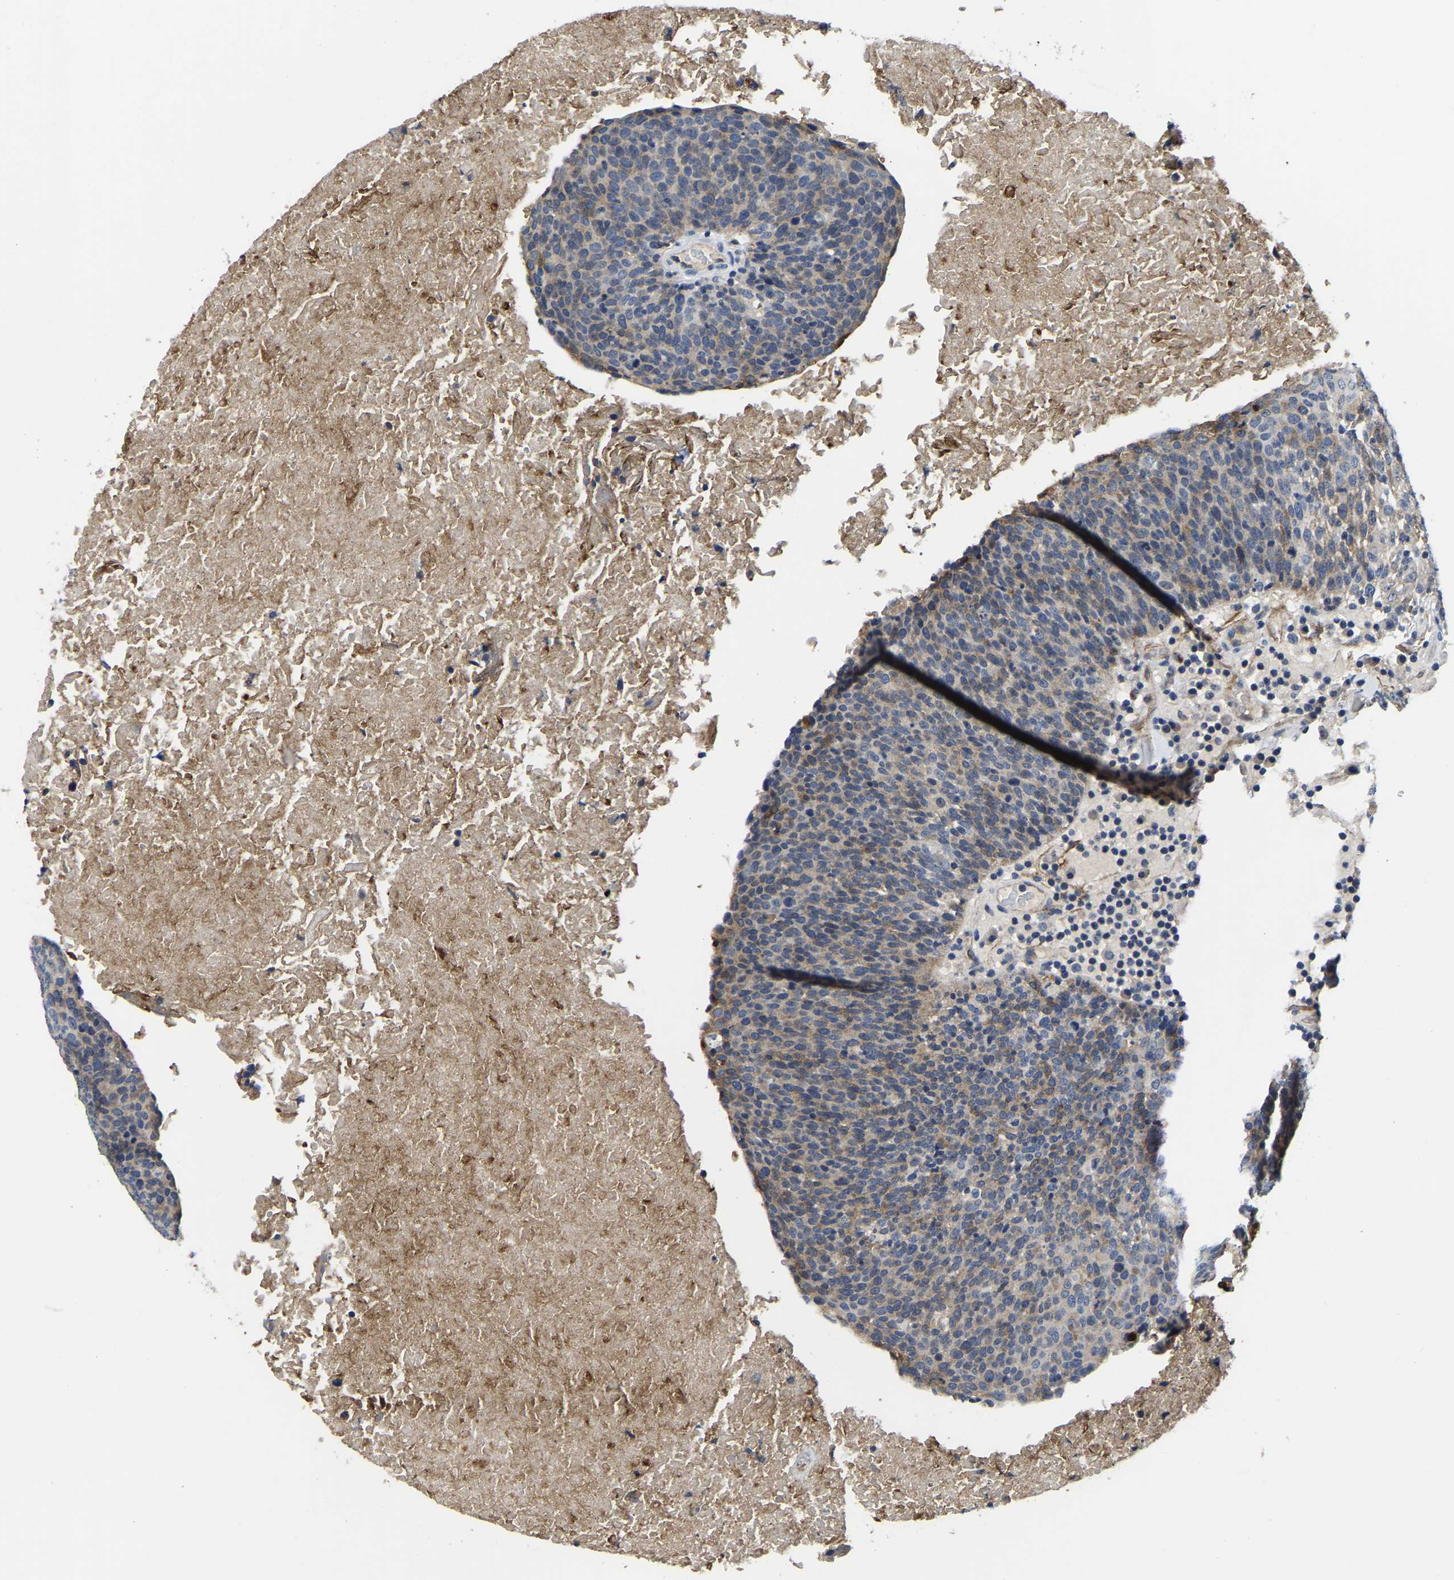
{"staining": {"intensity": "weak", "quantity": "25%-75%", "location": "cytoplasmic/membranous"}, "tissue": "head and neck cancer", "cell_type": "Tumor cells", "image_type": "cancer", "snomed": [{"axis": "morphology", "description": "Squamous cell carcinoma, NOS"}, {"axis": "morphology", "description": "Squamous cell carcinoma, metastatic, NOS"}, {"axis": "topography", "description": "Lymph node"}, {"axis": "topography", "description": "Head-Neck"}], "caption": "This is an image of immunohistochemistry (IHC) staining of head and neck cancer (metastatic squamous cell carcinoma), which shows weak staining in the cytoplasmic/membranous of tumor cells.", "gene": "ITGA2", "patient": {"sex": "male", "age": 62}}